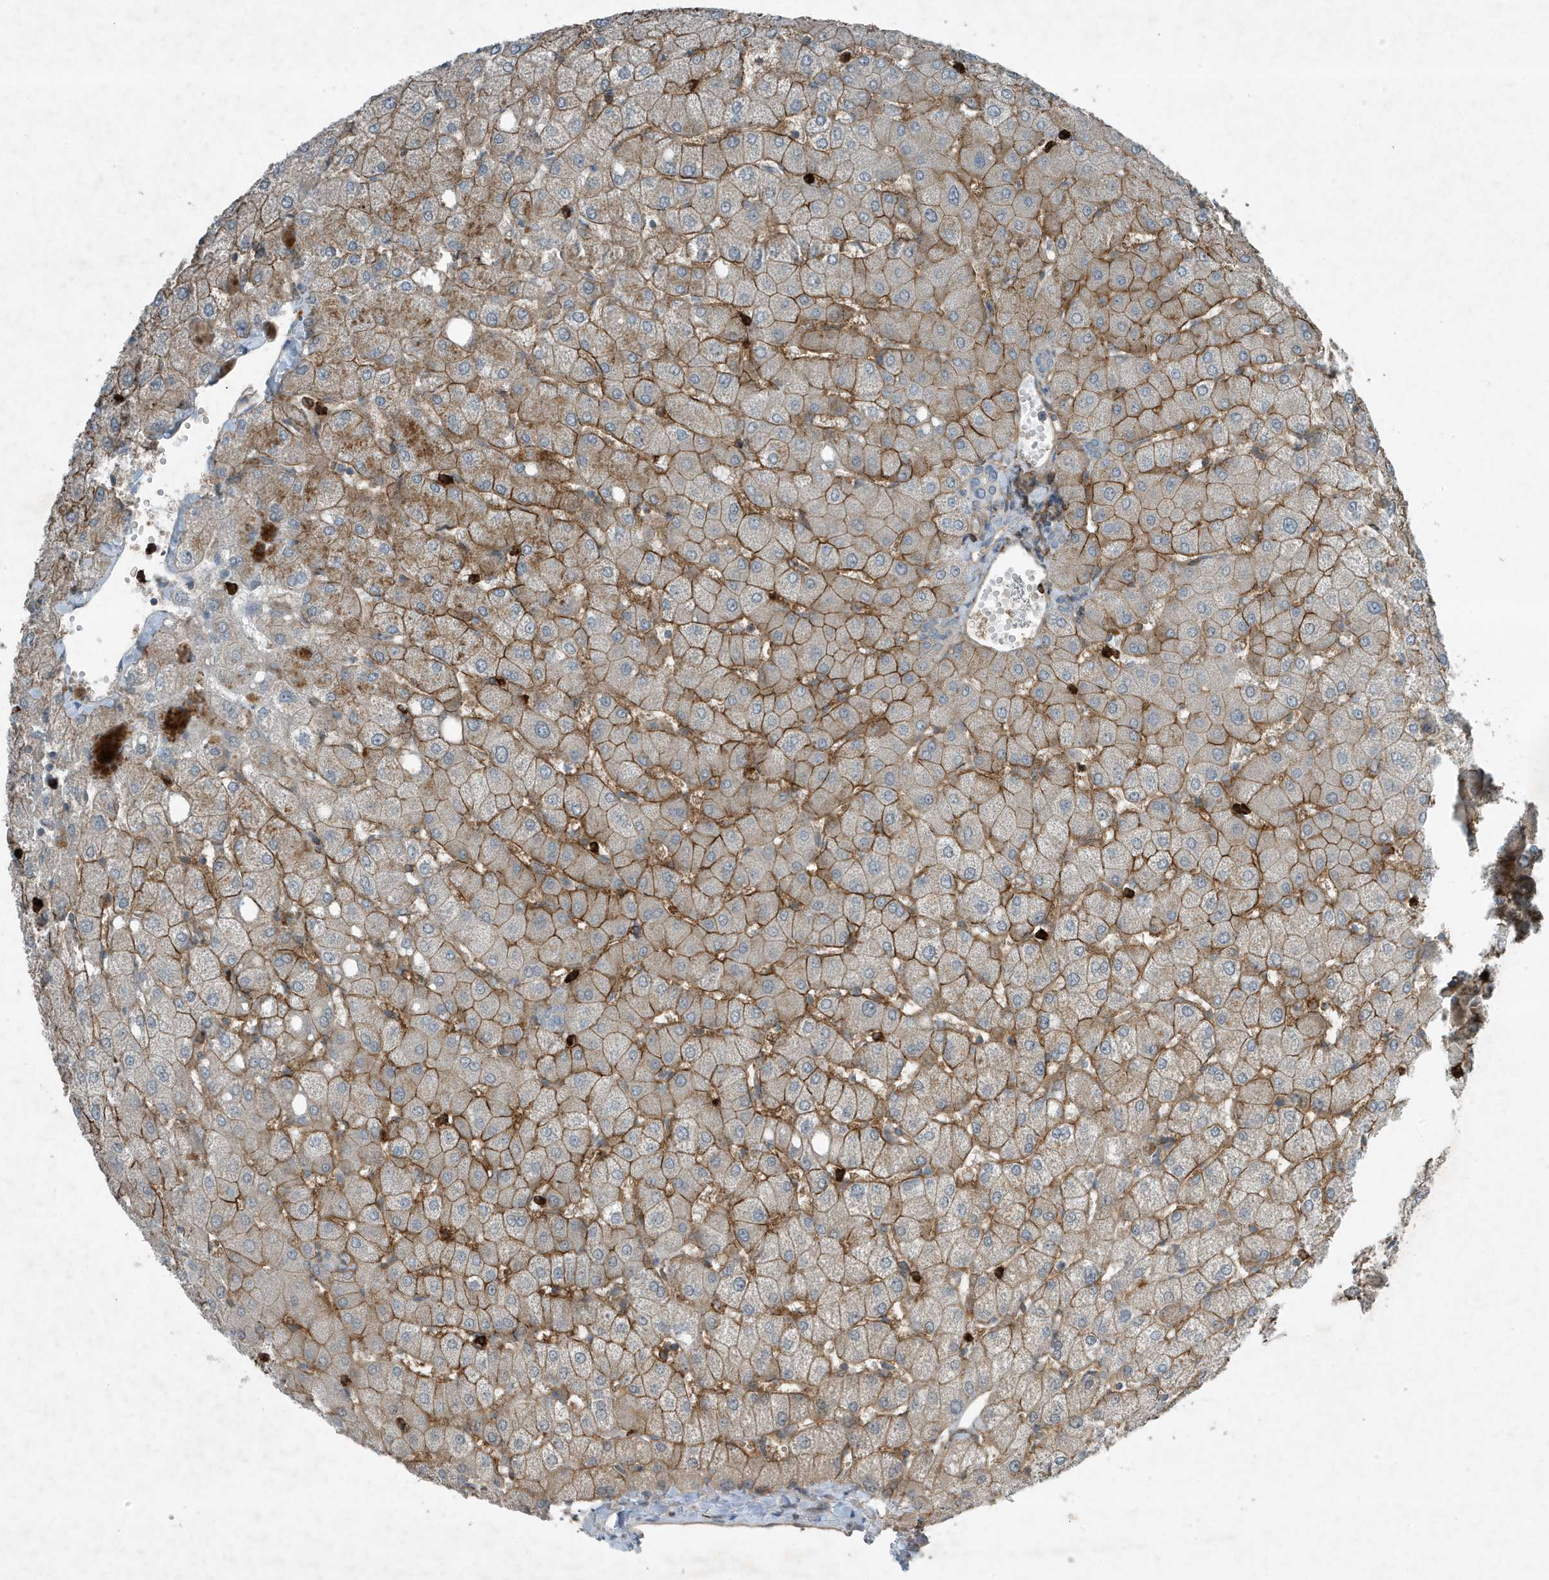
{"staining": {"intensity": "negative", "quantity": "none", "location": "none"}, "tissue": "liver", "cell_type": "Cholangiocytes", "image_type": "normal", "snomed": [{"axis": "morphology", "description": "Normal tissue, NOS"}, {"axis": "topography", "description": "Liver"}], "caption": "IHC of normal liver reveals no positivity in cholangiocytes.", "gene": "DAPP1", "patient": {"sex": "female", "age": 54}}